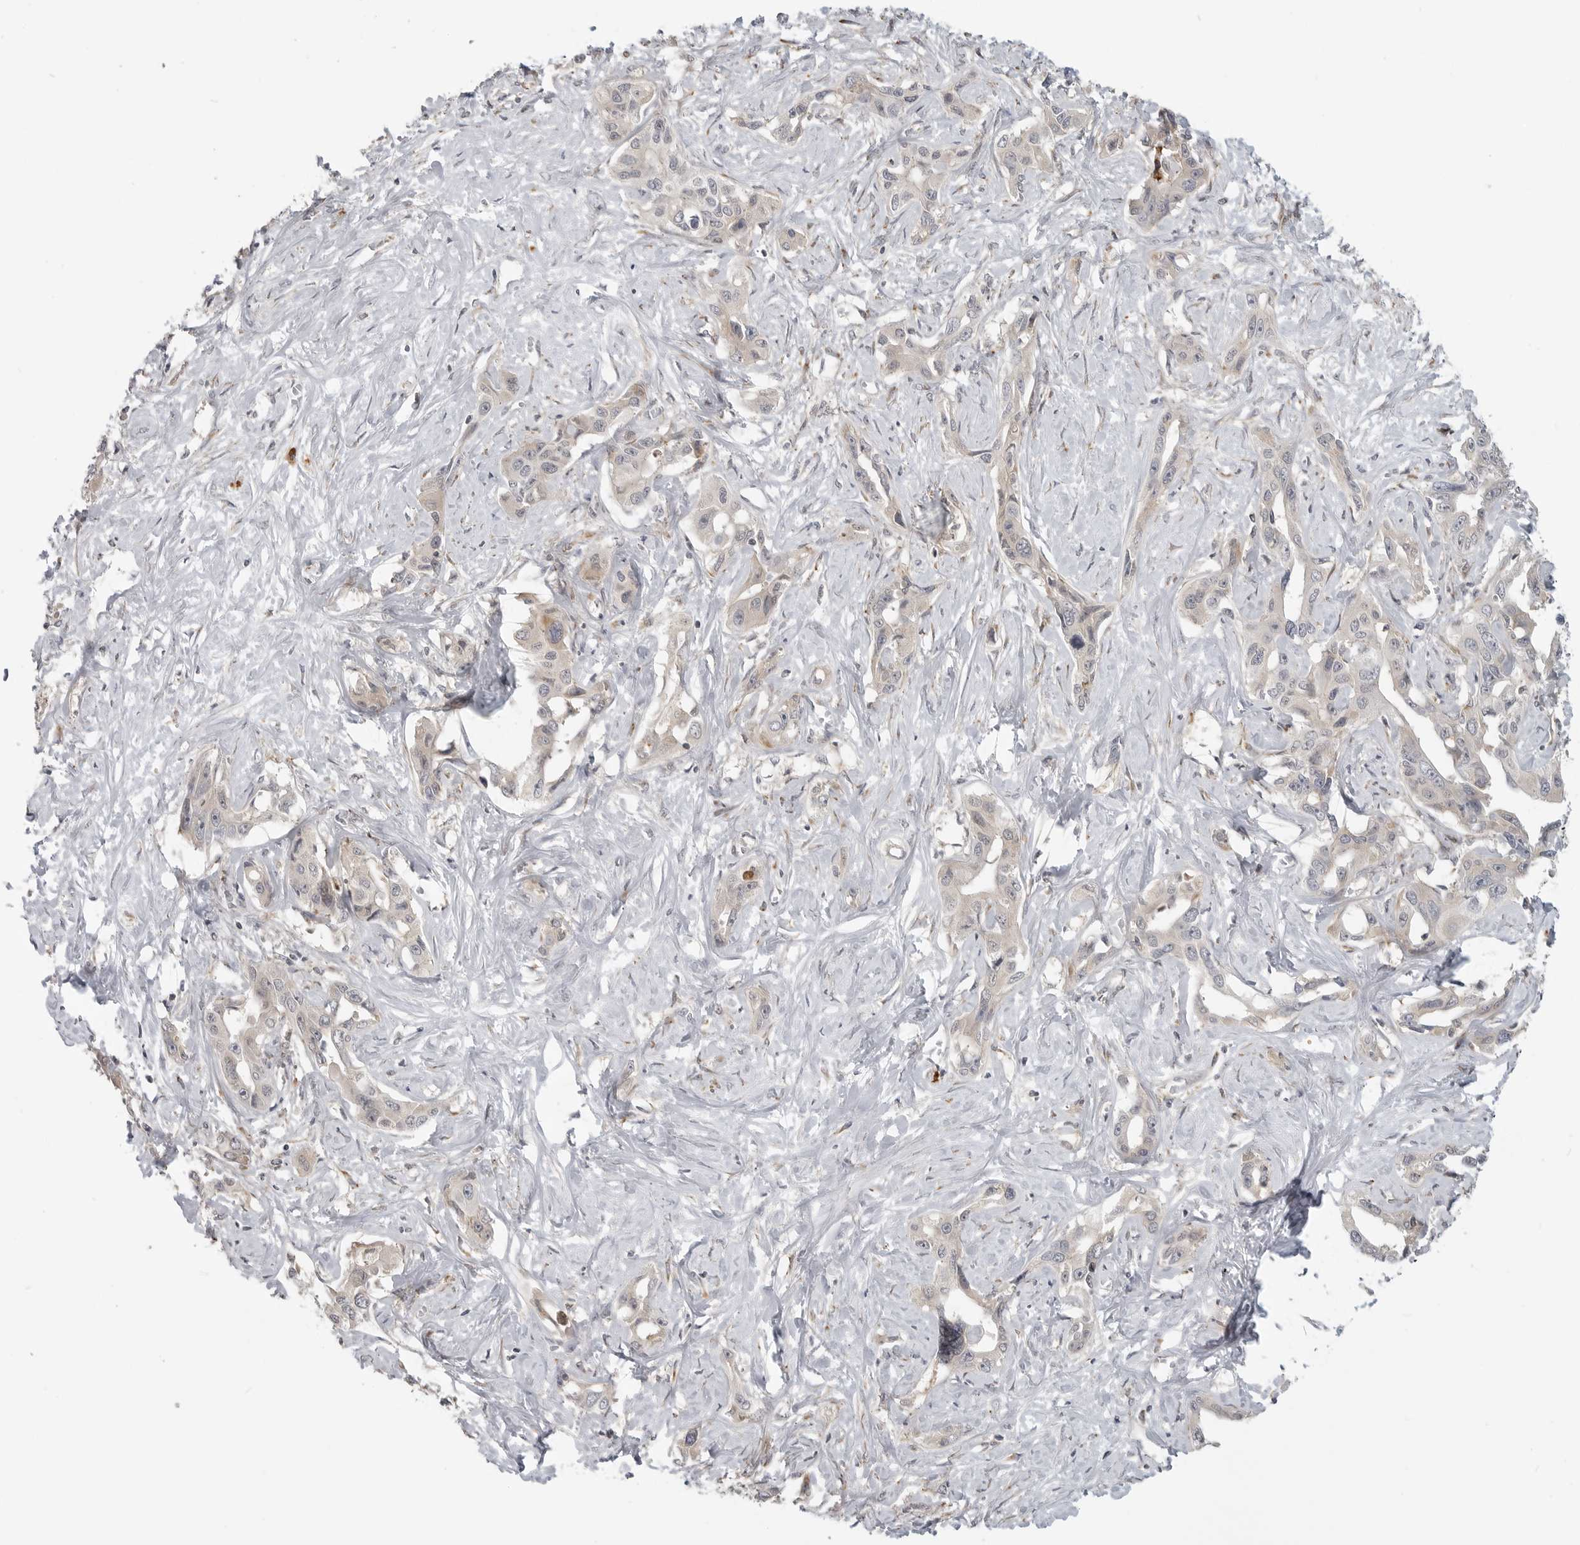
{"staining": {"intensity": "negative", "quantity": "none", "location": "none"}, "tissue": "liver cancer", "cell_type": "Tumor cells", "image_type": "cancer", "snomed": [{"axis": "morphology", "description": "Cholangiocarcinoma"}, {"axis": "topography", "description": "Liver"}], "caption": "High power microscopy photomicrograph of an immunohistochemistry photomicrograph of liver cancer (cholangiocarcinoma), revealing no significant expression in tumor cells.", "gene": "CEP295NL", "patient": {"sex": "male", "age": 59}}